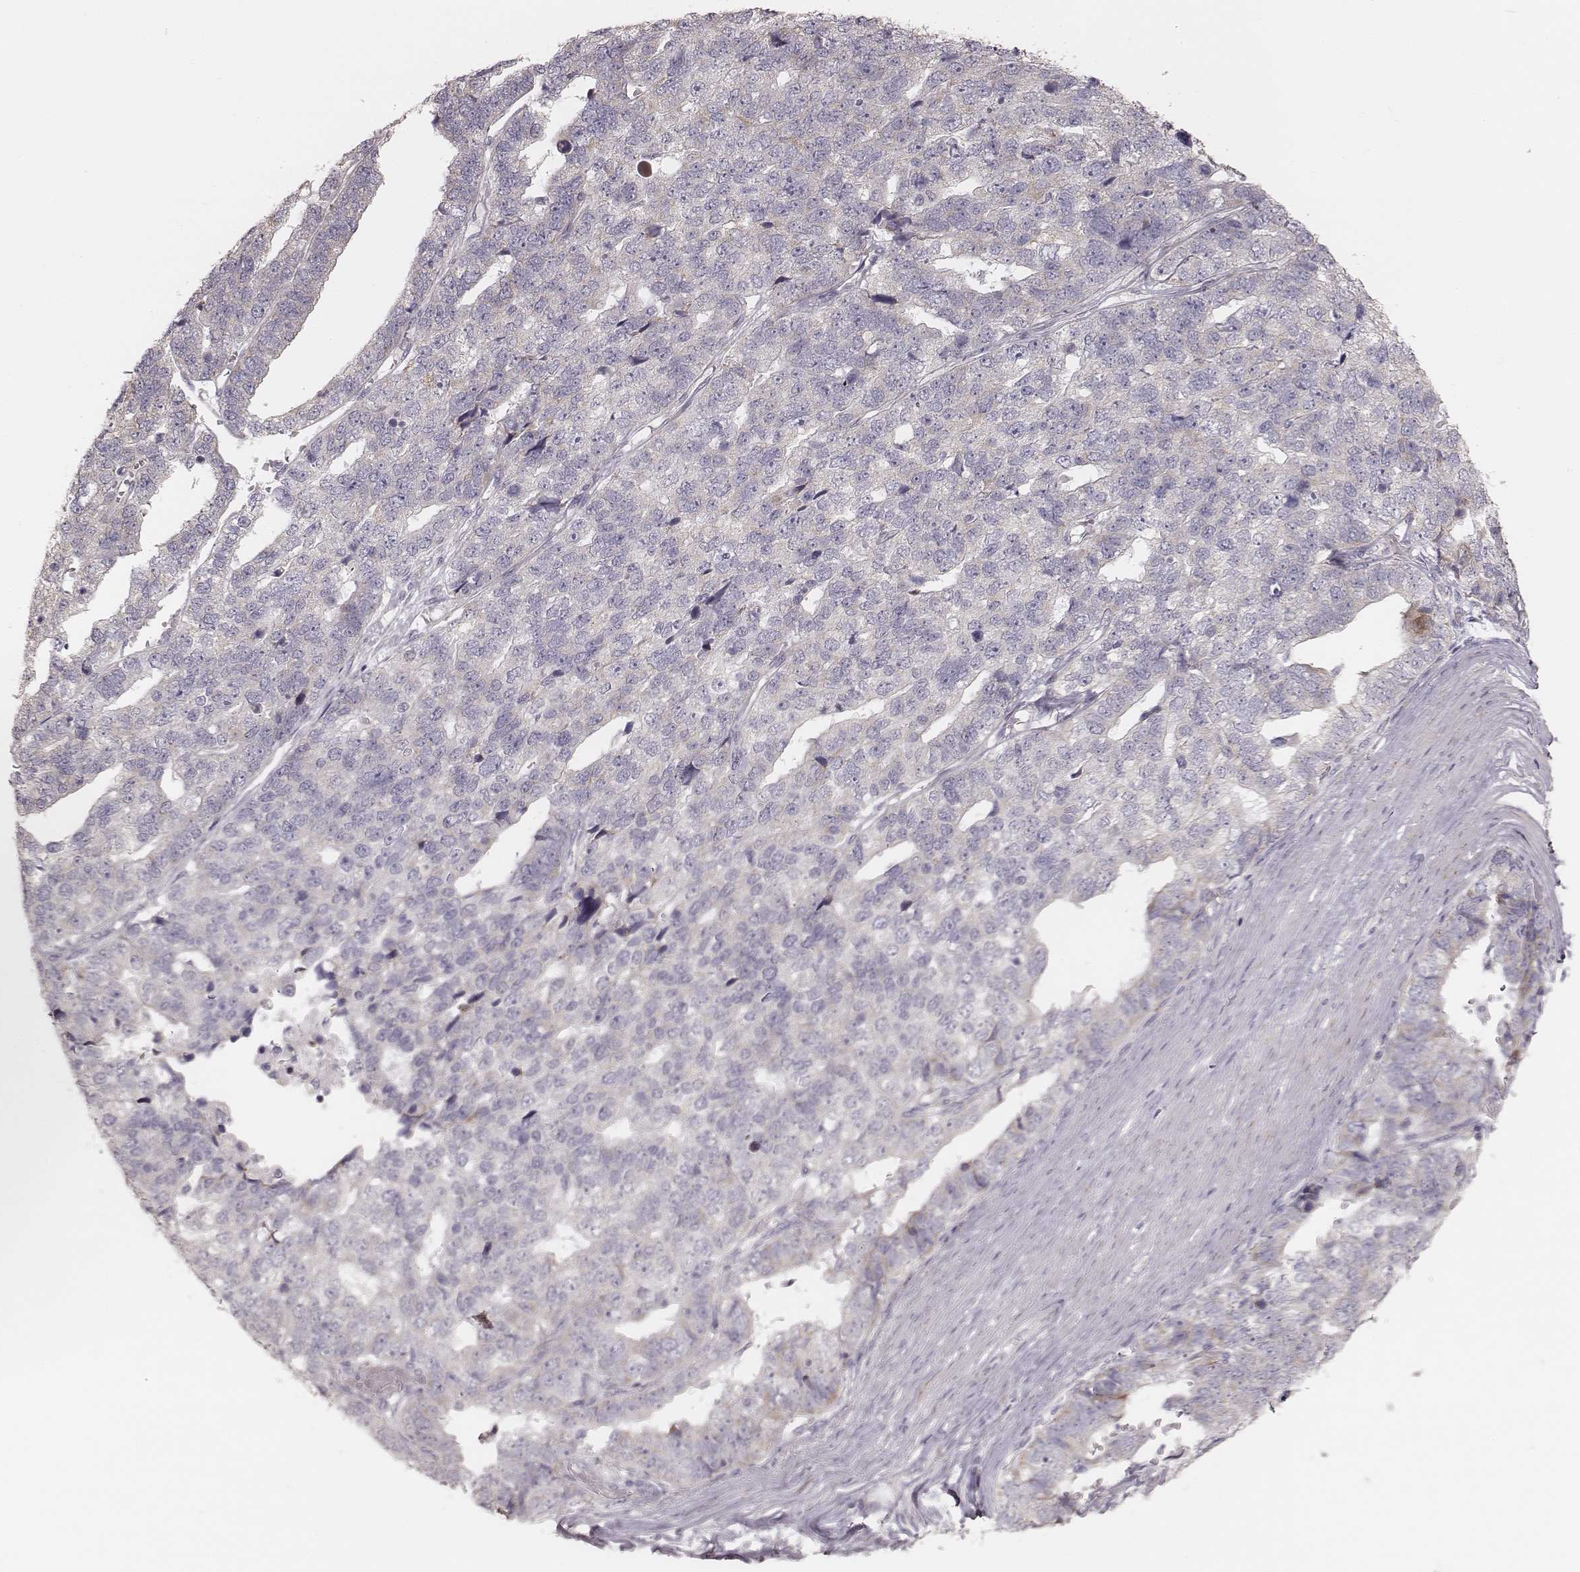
{"staining": {"intensity": "moderate", "quantity": "<25%", "location": "cytoplasmic/membranous"}, "tissue": "stomach cancer", "cell_type": "Tumor cells", "image_type": "cancer", "snomed": [{"axis": "morphology", "description": "Adenocarcinoma, NOS"}, {"axis": "topography", "description": "Stomach"}], "caption": "Tumor cells demonstrate low levels of moderate cytoplasmic/membranous expression in about <25% of cells in stomach adenocarcinoma. Nuclei are stained in blue.", "gene": "KIF5C", "patient": {"sex": "male", "age": 69}}